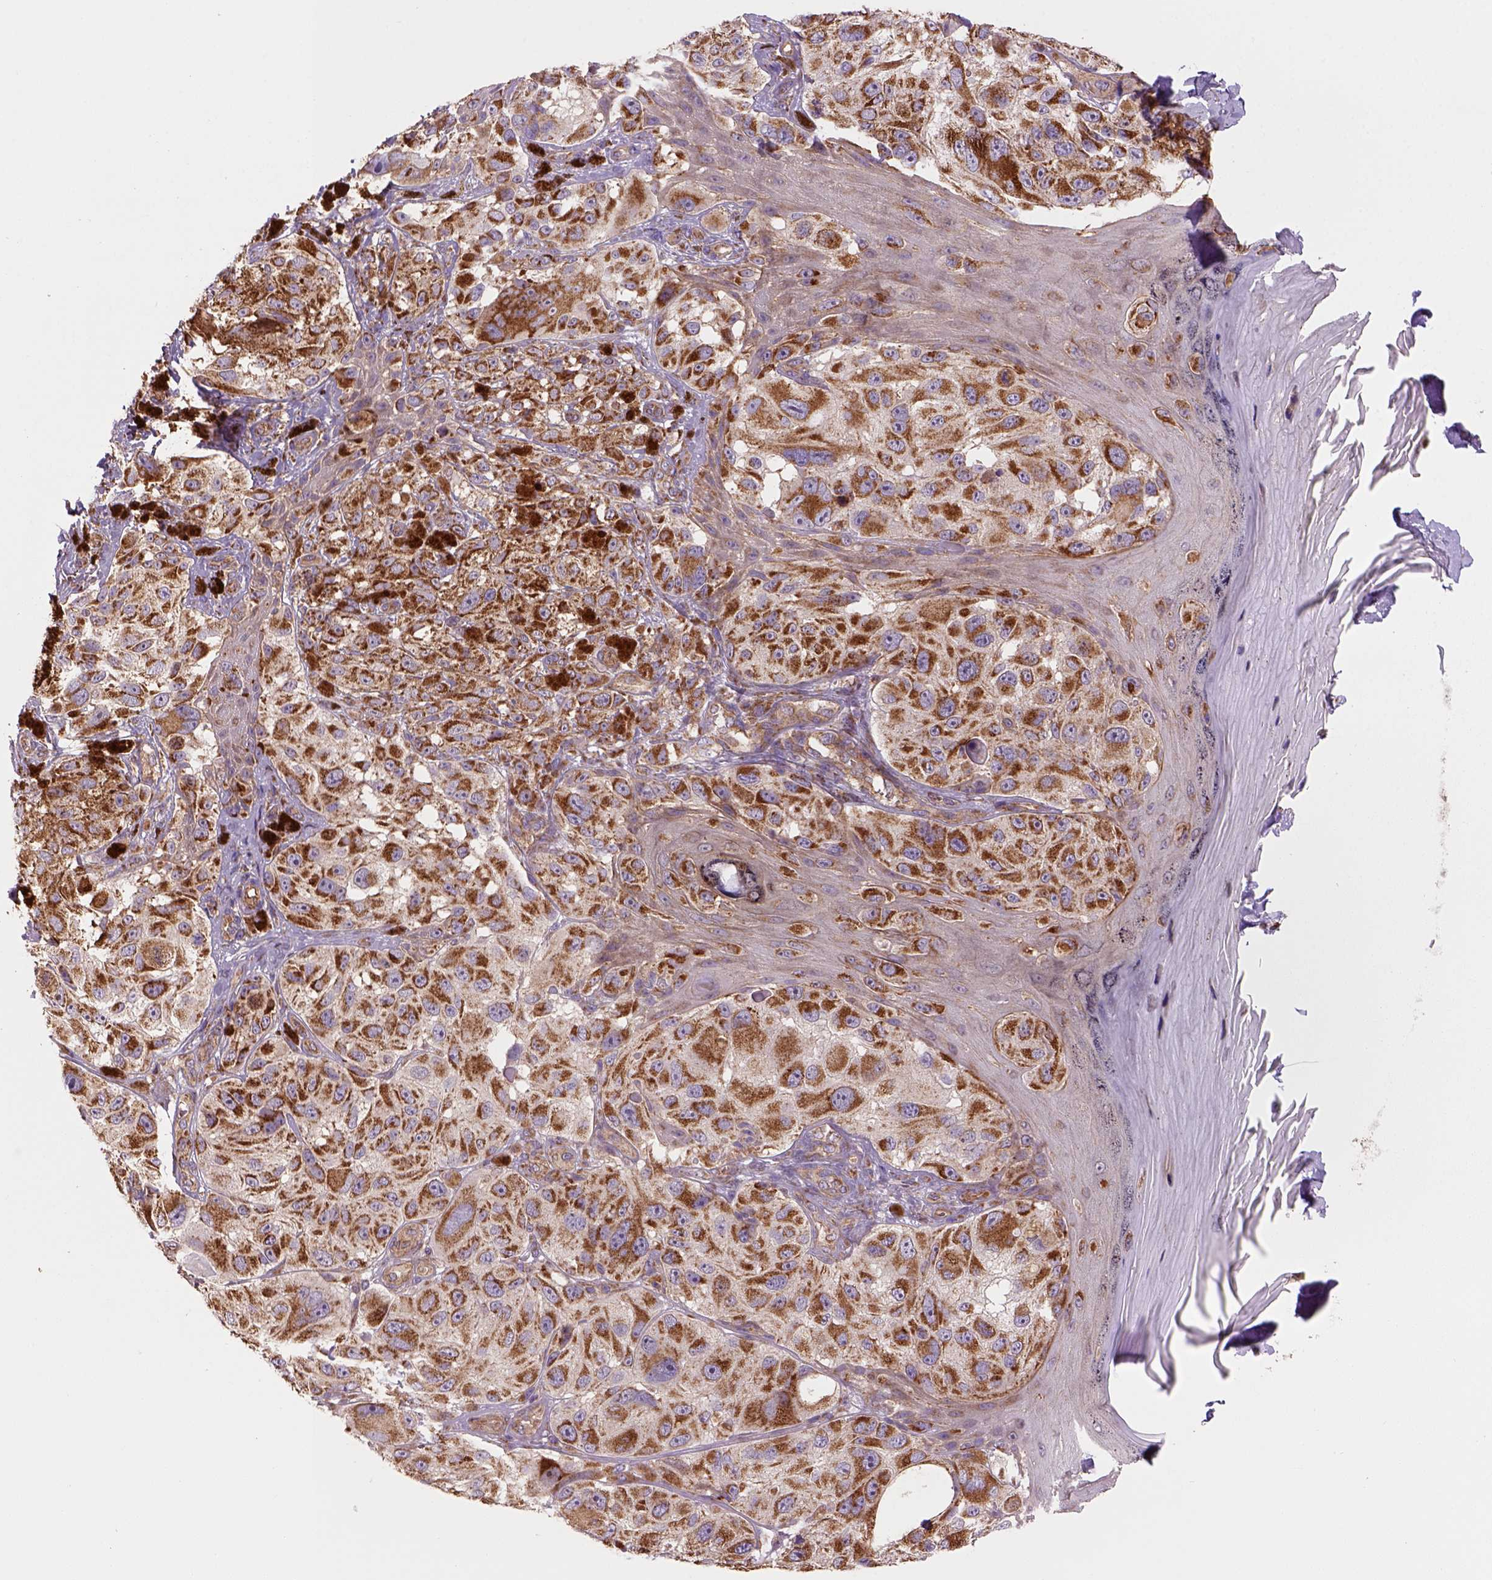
{"staining": {"intensity": "moderate", "quantity": ">75%", "location": "cytoplasmic/membranous"}, "tissue": "melanoma", "cell_type": "Tumor cells", "image_type": "cancer", "snomed": [{"axis": "morphology", "description": "Malignant melanoma, NOS"}, {"axis": "topography", "description": "Skin"}], "caption": "Malignant melanoma stained with IHC shows moderate cytoplasmic/membranous positivity in about >75% of tumor cells.", "gene": "WARS2", "patient": {"sex": "male", "age": 36}}